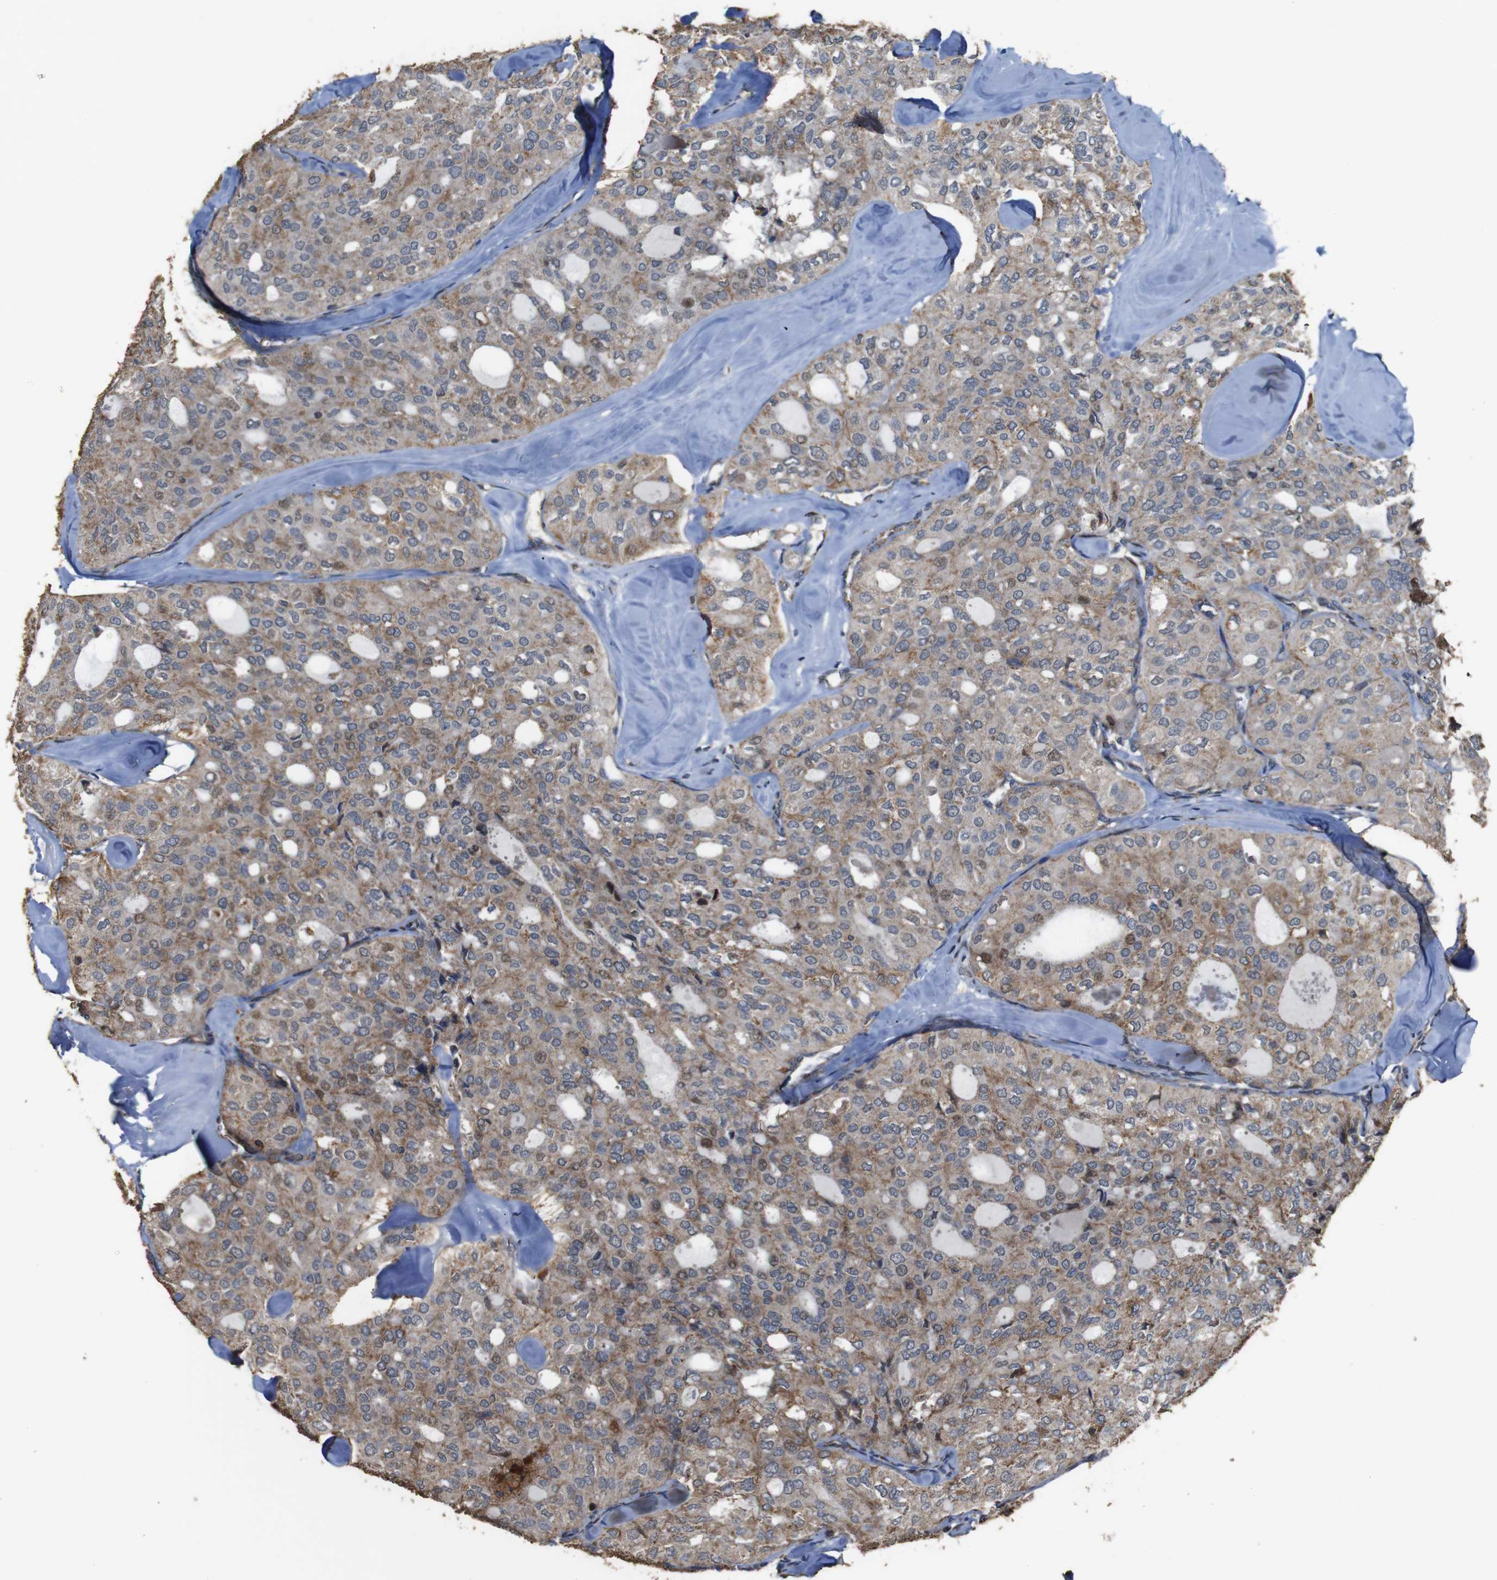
{"staining": {"intensity": "weak", "quantity": ">75%", "location": "cytoplasmic/membranous"}, "tissue": "thyroid cancer", "cell_type": "Tumor cells", "image_type": "cancer", "snomed": [{"axis": "morphology", "description": "Follicular adenoma carcinoma, NOS"}, {"axis": "topography", "description": "Thyroid gland"}], "caption": "The micrograph demonstrates immunohistochemical staining of thyroid cancer (follicular adenoma carcinoma). There is weak cytoplasmic/membranous positivity is appreciated in about >75% of tumor cells.", "gene": "SNN", "patient": {"sex": "male", "age": 75}}